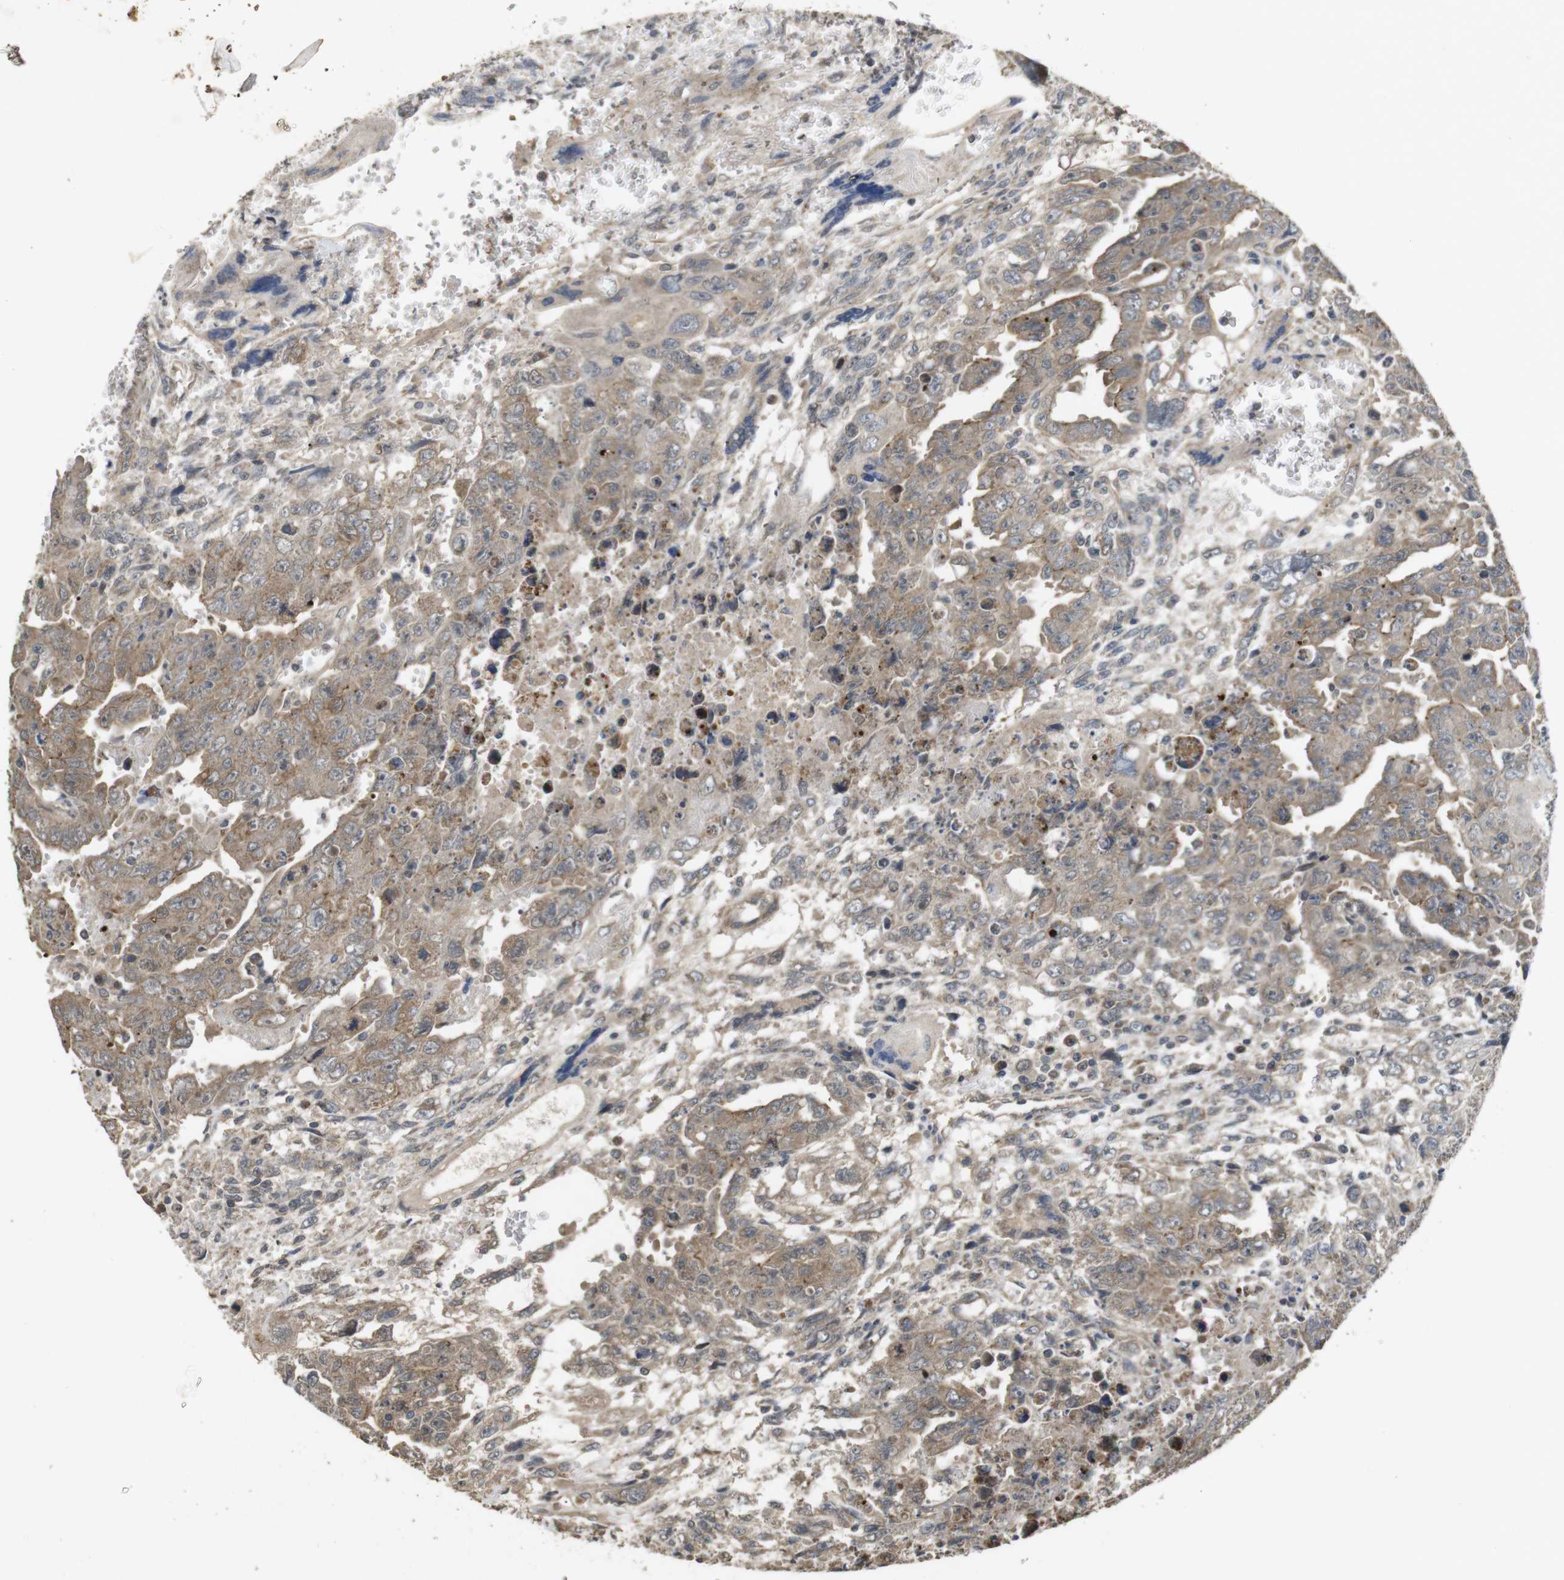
{"staining": {"intensity": "weak", "quantity": ">75%", "location": "cytoplasmic/membranous"}, "tissue": "testis cancer", "cell_type": "Tumor cells", "image_type": "cancer", "snomed": [{"axis": "morphology", "description": "Carcinoma, Embryonal, NOS"}, {"axis": "topography", "description": "Testis"}], "caption": "Weak cytoplasmic/membranous expression is appreciated in approximately >75% of tumor cells in testis cancer (embryonal carcinoma).", "gene": "PCDHB10", "patient": {"sex": "male", "age": 28}}